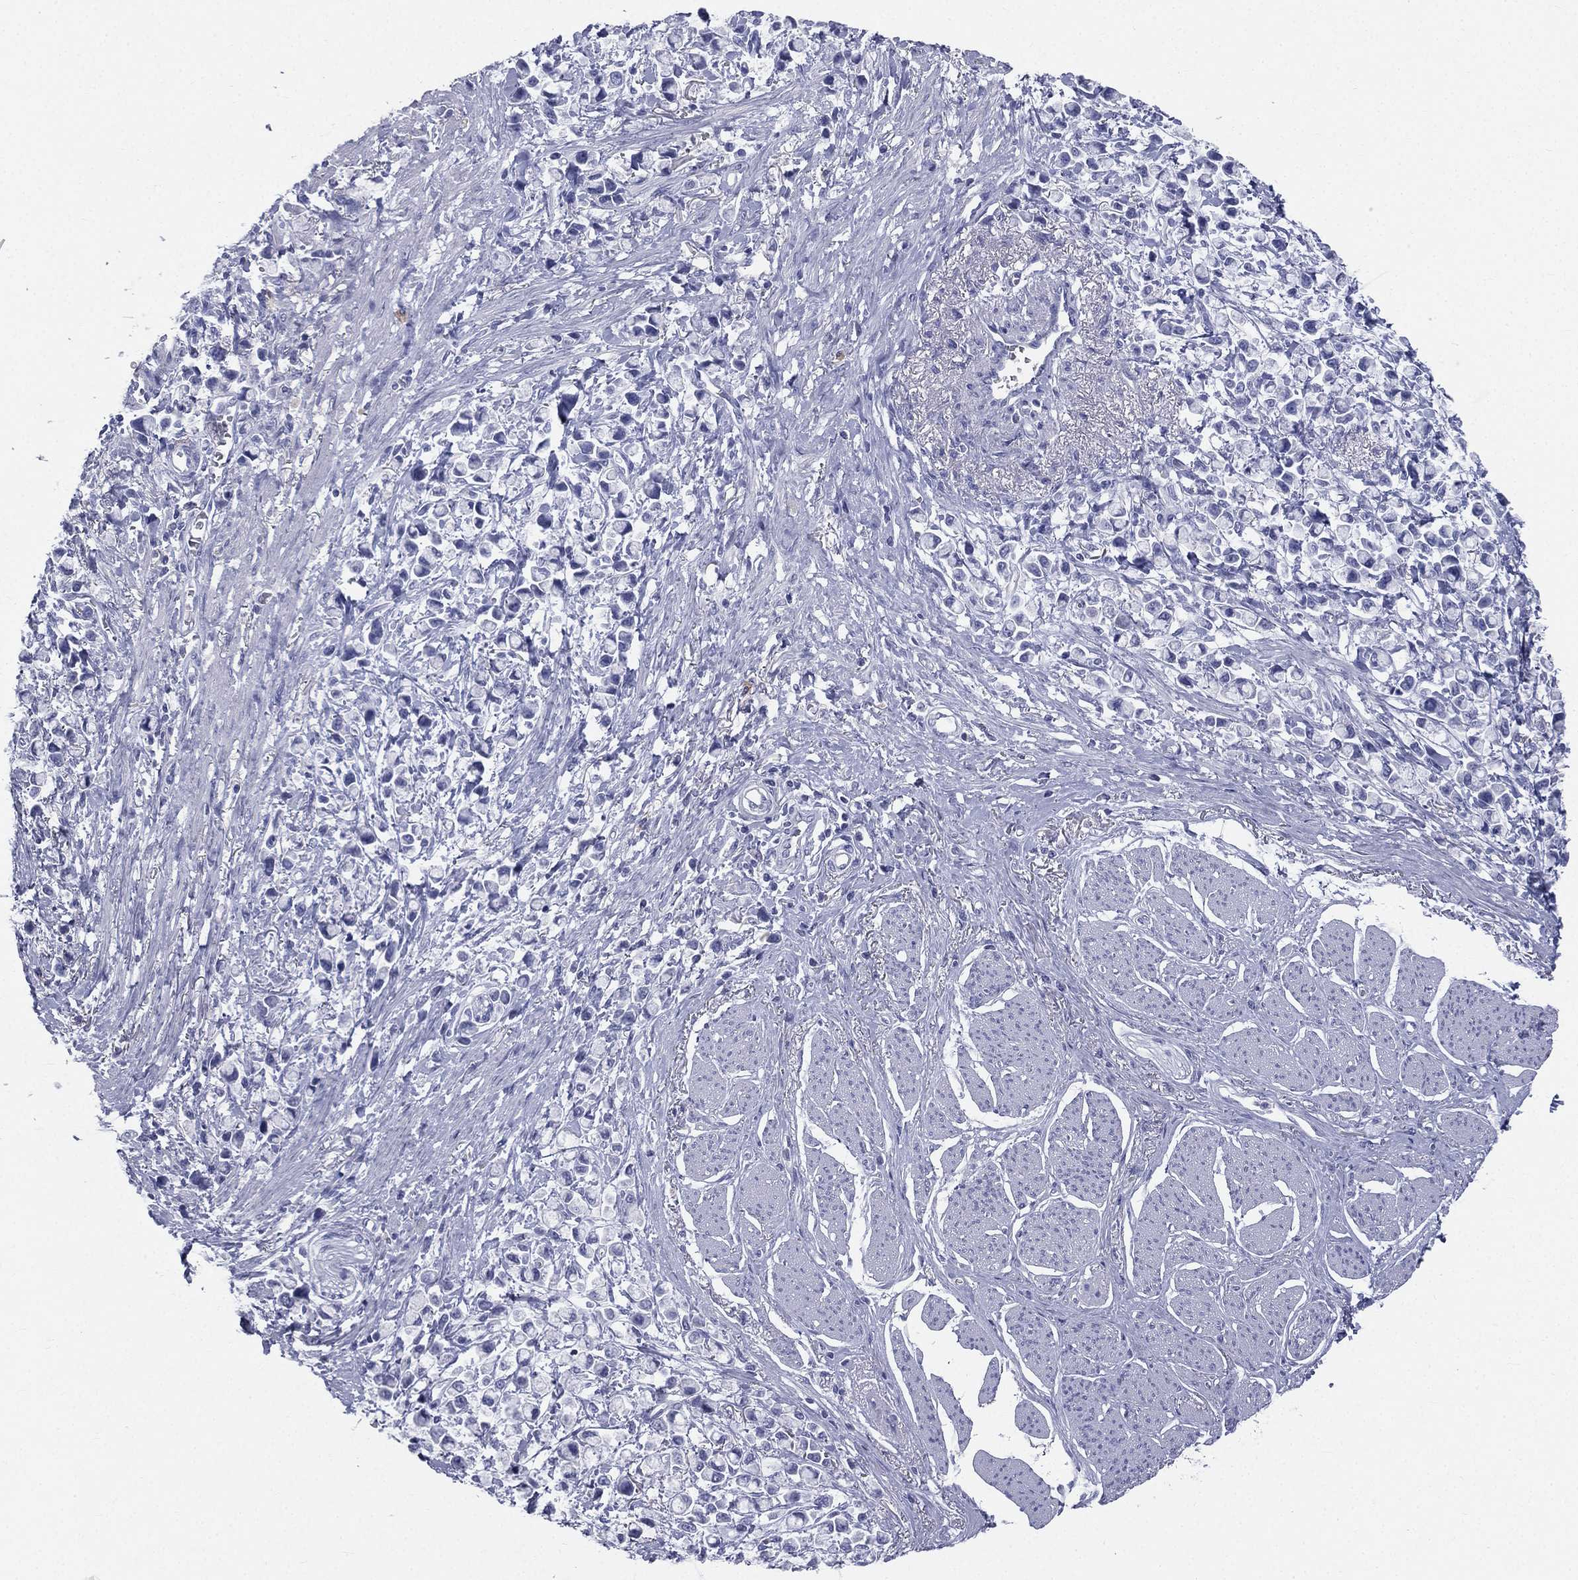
{"staining": {"intensity": "negative", "quantity": "none", "location": "none"}, "tissue": "stomach cancer", "cell_type": "Tumor cells", "image_type": "cancer", "snomed": [{"axis": "morphology", "description": "Adenocarcinoma, NOS"}, {"axis": "topography", "description": "Stomach"}], "caption": "High power microscopy photomicrograph of an IHC image of stomach cancer (adenocarcinoma), revealing no significant staining in tumor cells. (DAB immunohistochemistry (IHC) with hematoxylin counter stain).", "gene": "HP", "patient": {"sex": "female", "age": 81}}